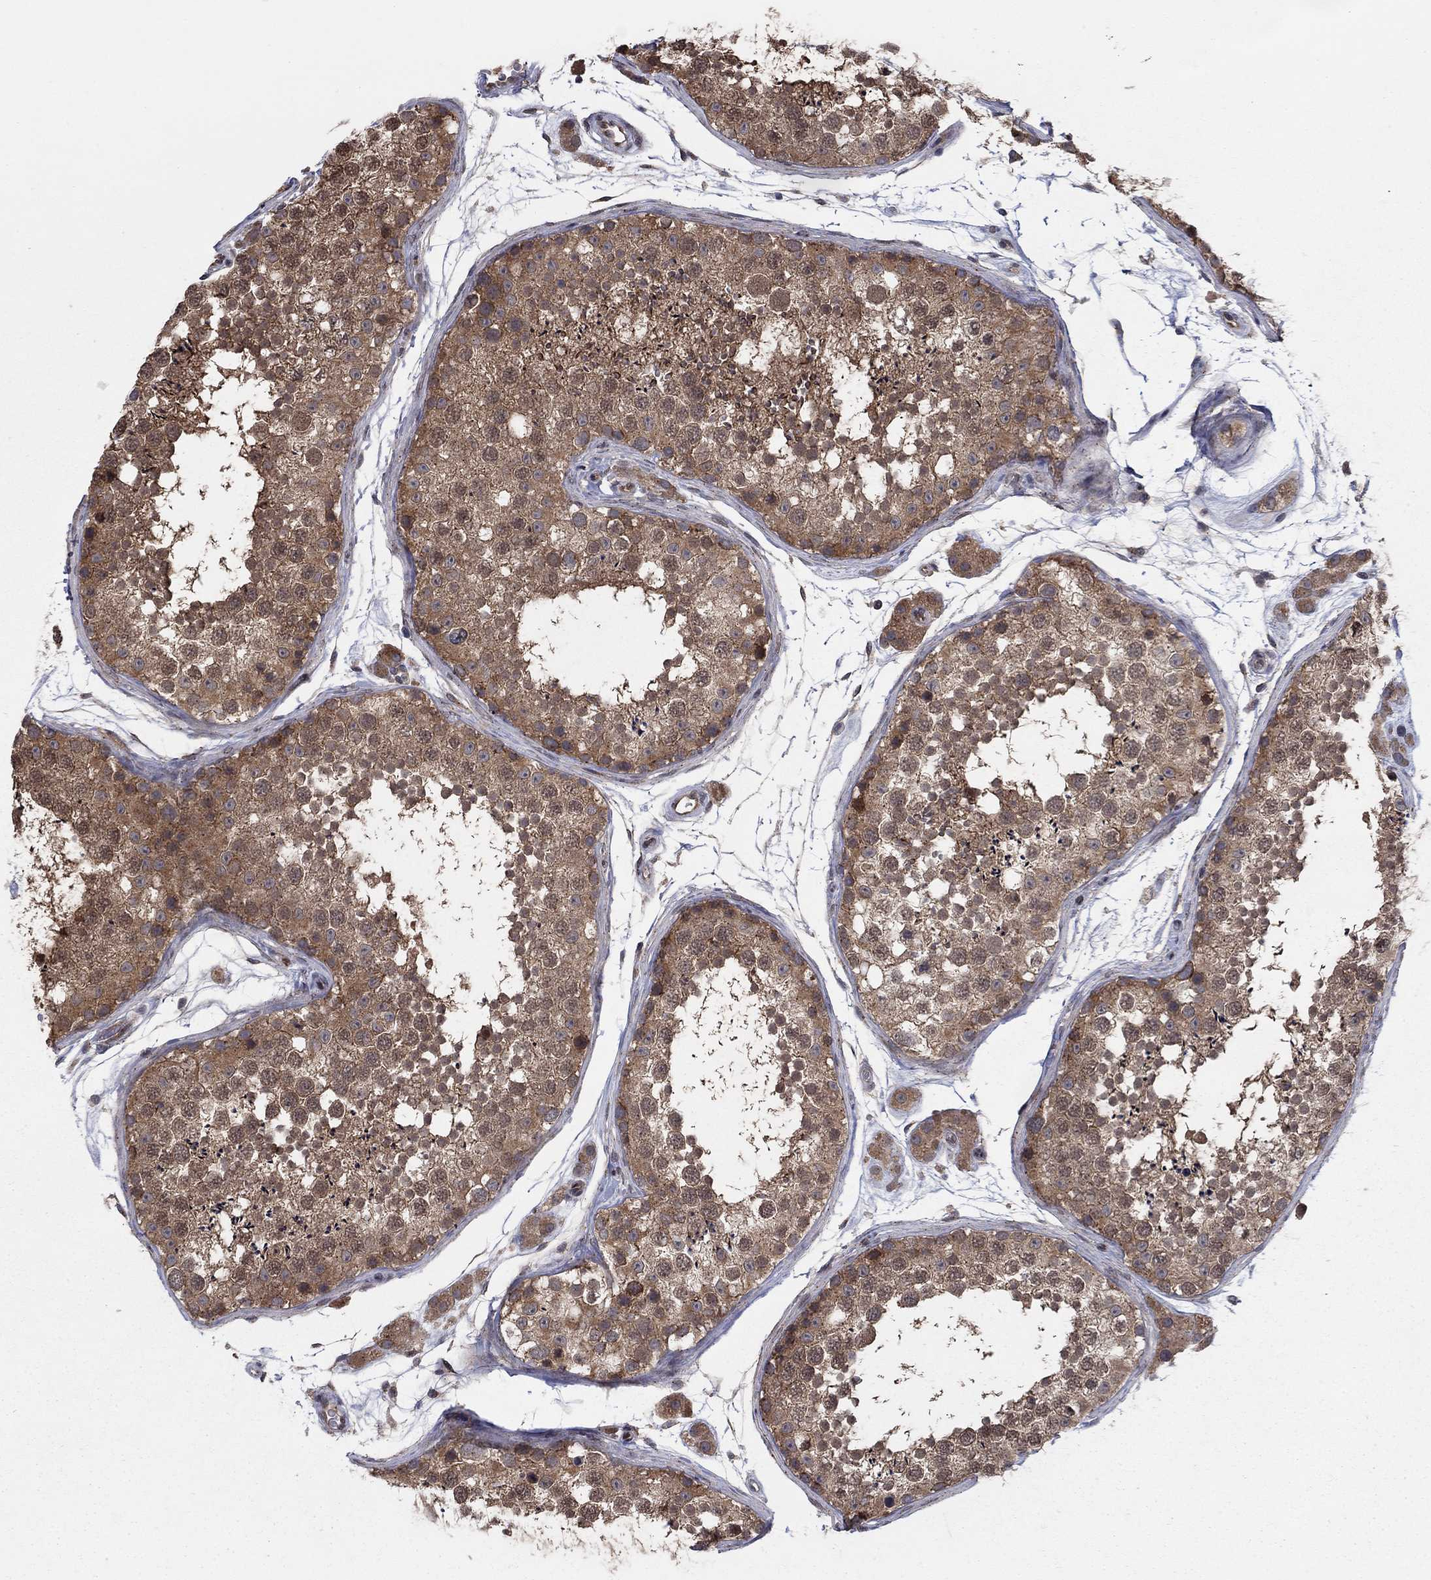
{"staining": {"intensity": "moderate", "quantity": "25%-75%", "location": "cytoplasmic/membranous"}, "tissue": "testis", "cell_type": "Cells in seminiferous ducts", "image_type": "normal", "snomed": [{"axis": "morphology", "description": "Normal tissue, NOS"}, {"axis": "topography", "description": "Testis"}], "caption": "Immunohistochemistry (DAB (3,3'-diaminobenzidine)) staining of unremarkable testis displays moderate cytoplasmic/membranous protein positivity in approximately 25%-75% of cells in seminiferous ducts.", "gene": "SH3RF1", "patient": {"sex": "male", "age": 41}}